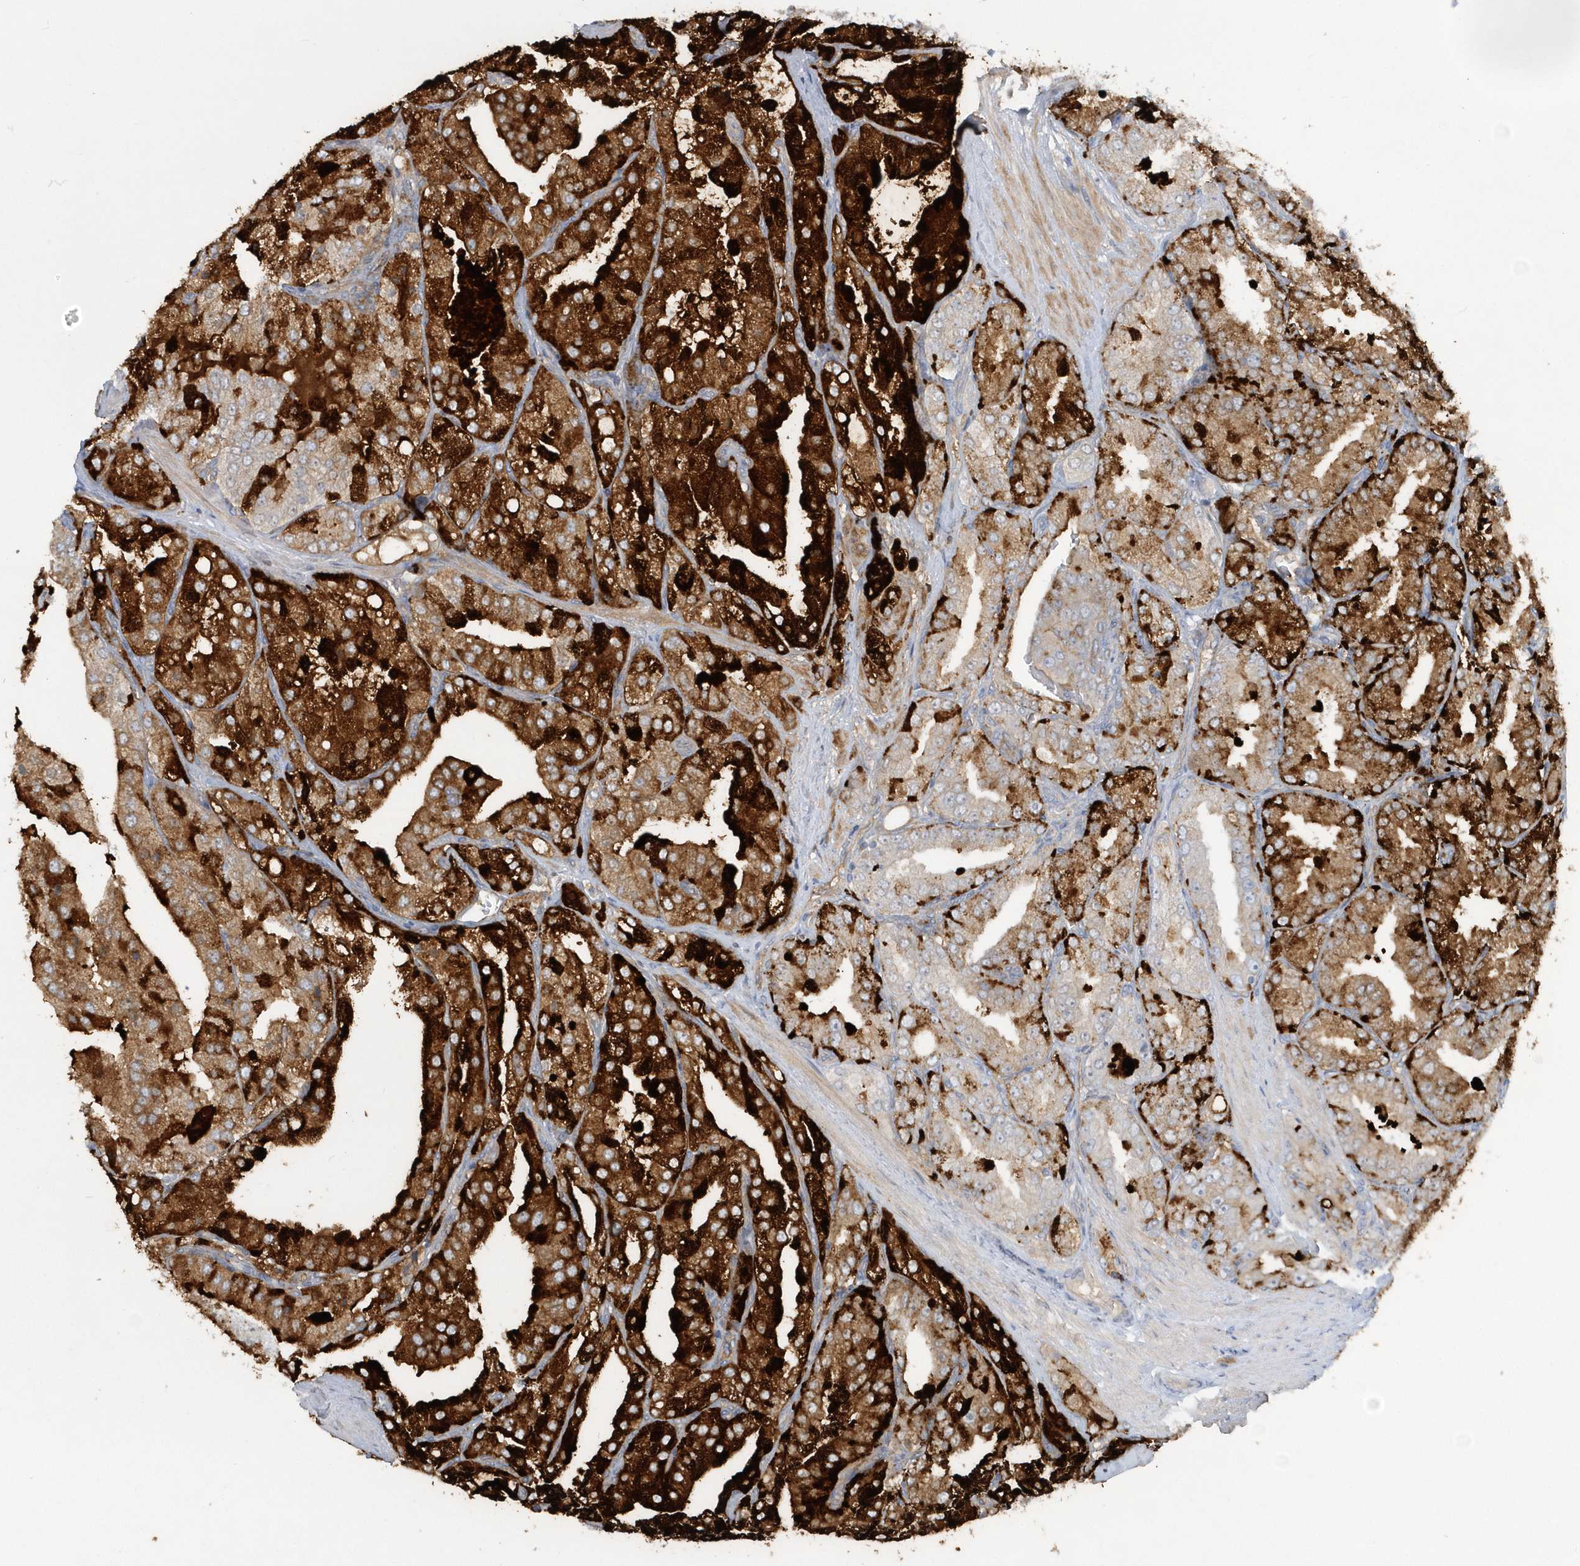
{"staining": {"intensity": "strong", "quantity": "25%-75%", "location": "cytoplasmic/membranous"}, "tissue": "prostate cancer", "cell_type": "Tumor cells", "image_type": "cancer", "snomed": [{"axis": "morphology", "description": "Adenocarcinoma, High grade"}, {"axis": "topography", "description": "Prostate"}], "caption": "An image of adenocarcinoma (high-grade) (prostate) stained for a protein demonstrates strong cytoplasmic/membranous brown staining in tumor cells. (IHC, brightfield microscopy, high magnification).", "gene": "RAI14", "patient": {"sex": "male", "age": 50}}